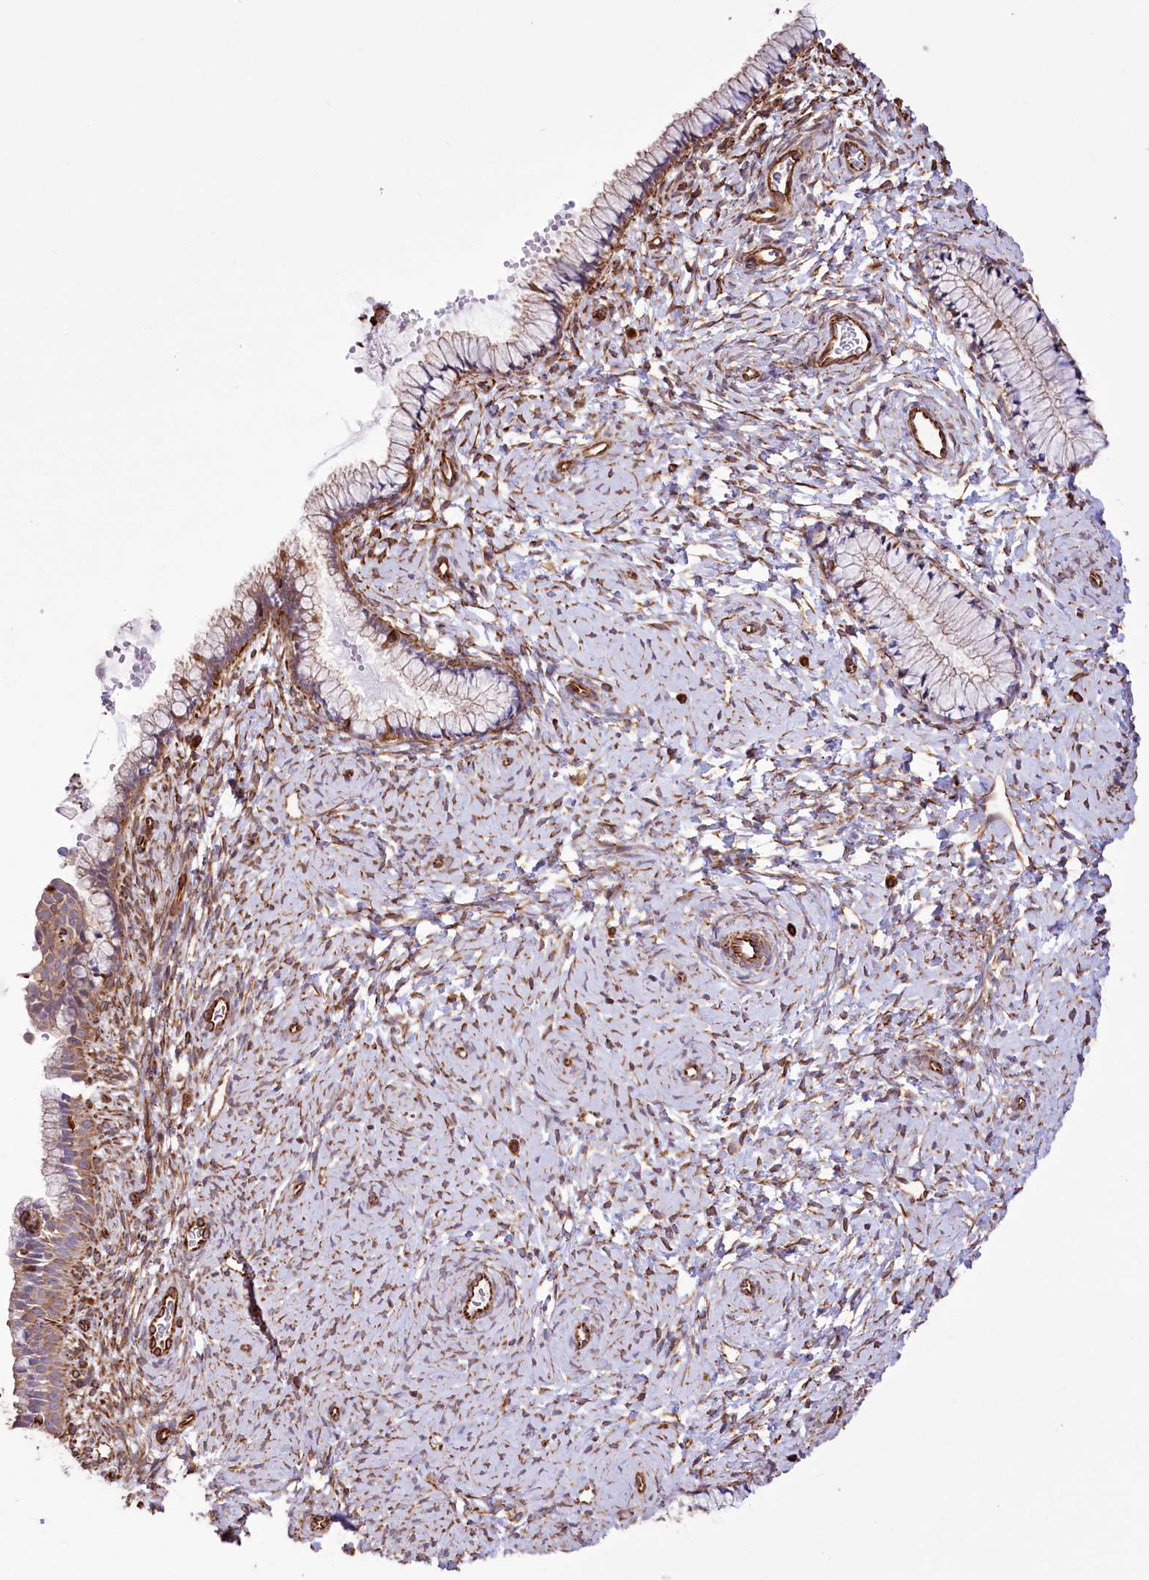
{"staining": {"intensity": "moderate", "quantity": "<25%", "location": "cytoplasmic/membranous"}, "tissue": "cervix", "cell_type": "Glandular cells", "image_type": "normal", "snomed": [{"axis": "morphology", "description": "Normal tissue, NOS"}, {"axis": "topography", "description": "Cervix"}], "caption": "Protein expression analysis of normal human cervix reveals moderate cytoplasmic/membranous positivity in about <25% of glandular cells.", "gene": "TTC1", "patient": {"sex": "female", "age": 33}}